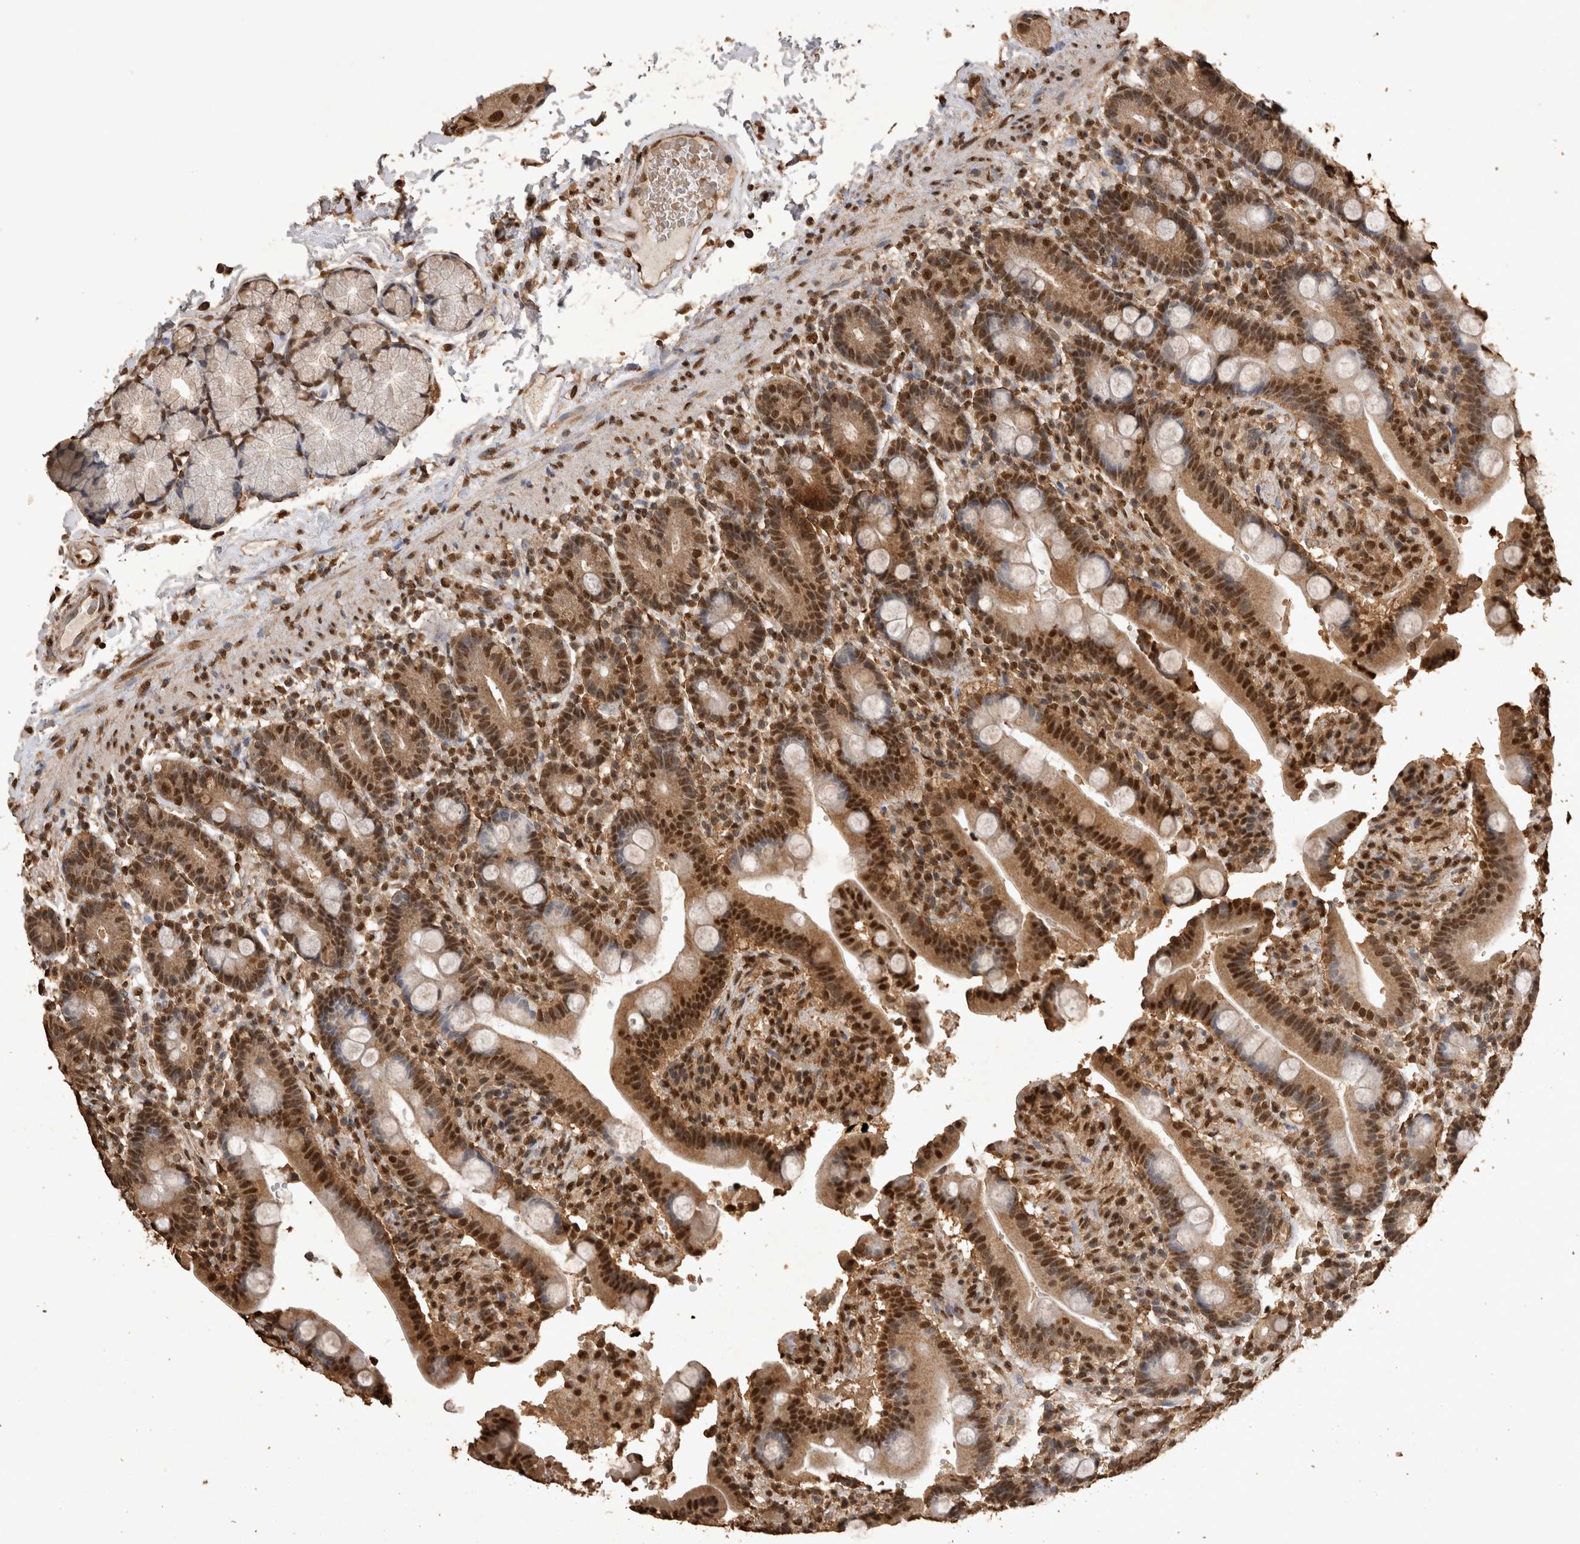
{"staining": {"intensity": "strong", "quantity": ">75%", "location": "cytoplasmic/membranous,nuclear"}, "tissue": "duodenum", "cell_type": "Glandular cells", "image_type": "normal", "snomed": [{"axis": "morphology", "description": "Normal tissue, NOS"}, {"axis": "topography", "description": "Small intestine, NOS"}], "caption": "IHC staining of benign duodenum, which demonstrates high levels of strong cytoplasmic/membranous,nuclear positivity in approximately >75% of glandular cells indicating strong cytoplasmic/membranous,nuclear protein staining. The staining was performed using DAB (3,3'-diaminobenzidine) (brown) for protein detection and nuclei were counterstained in hematoxylin (blue).", "gene": "OAS2", "patient": {"sex": "female", "age": 71}}